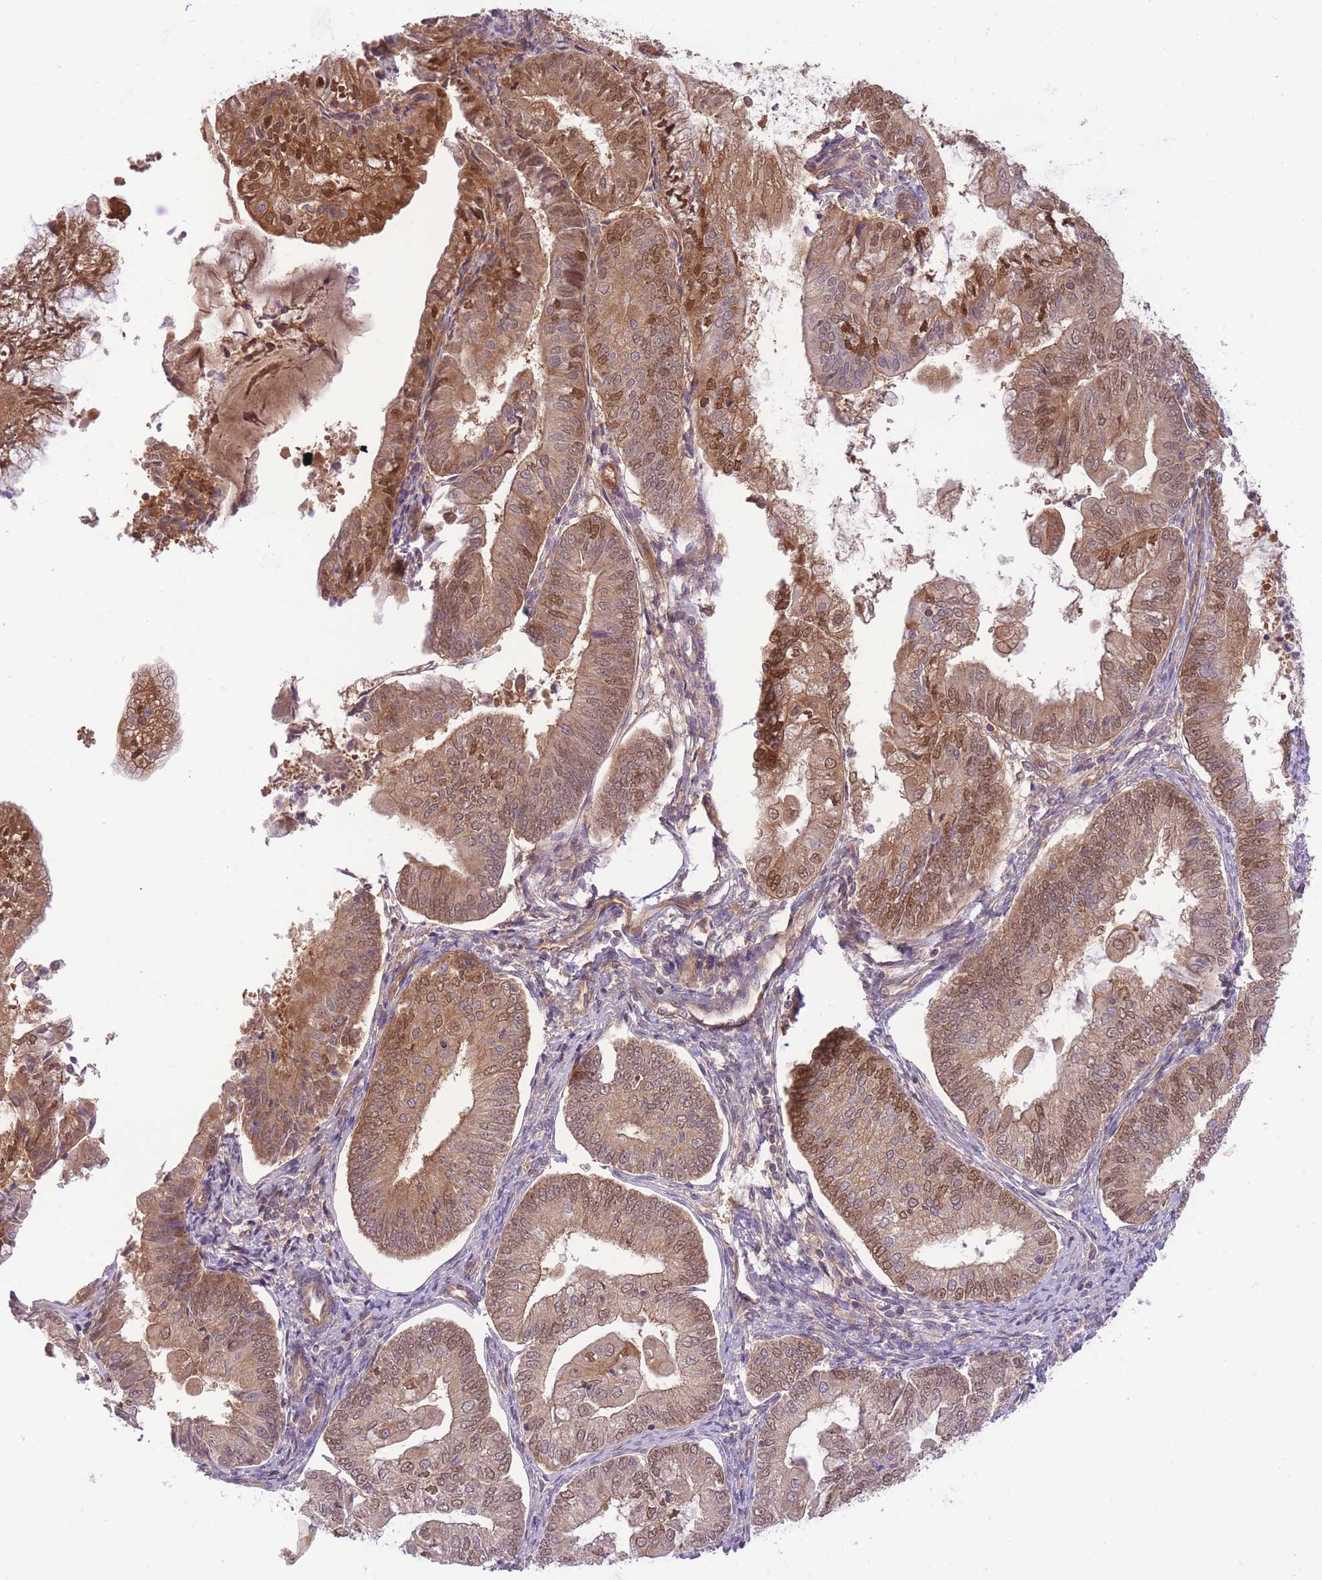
{"staining": {"intensity": "strong", "quantity": ">75%", "location": "cytoplasmic/membranous,nuclear"}, "tissue": "endometrial cancer", "cell_type": "Tumor cells", "image_type": "cancer", "snomed": [{"axis": "morphology", "description": "Adenocarcinoma, NOS"}, {"axis": "topography", "description": "Endometrium"}], "caption": "An immunohistochemistry histopathology image of tumor tissue is shown. Protein staining in brown labels strong cytoplasmic/membranous and nuclear positivity in endometrial adenocarcinoma within tumor cells. Using DAB (brown) and hematoxylin (blue) stains, captured at high magnification using brightfield microscopy.", "gene": "PREP", "patient": {"sex": "female", "age": 55}}